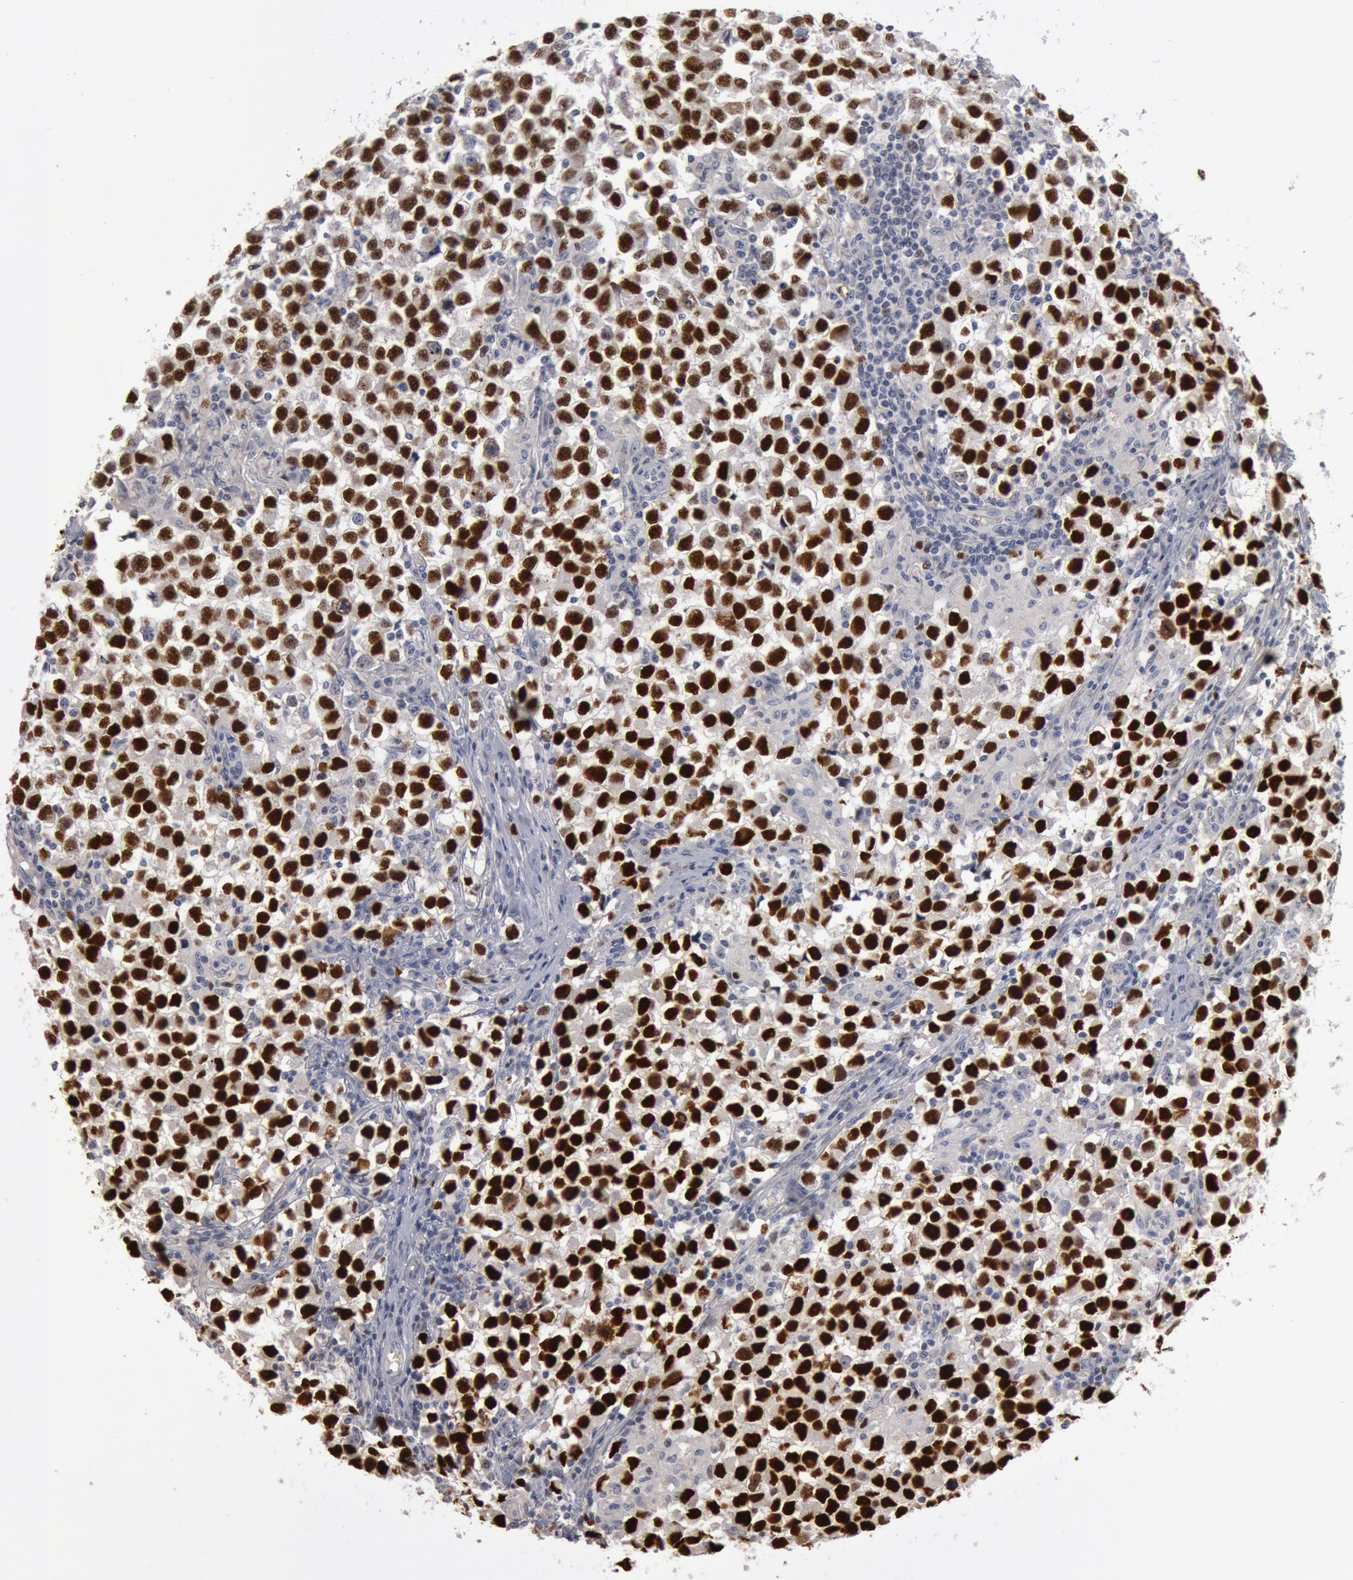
{"staining": {"intensity": "strong", "quantity": "25%-75%", "location": "nuclear"}, "tissue": "testis cancer", "cell_type": "Tumor cells", "image_type": "cancer", "snomed": [{"axis": "morphology", "description": "Seminoma, NOS"}, {"axis": "topography", "description": "Testis"}], "caption": "A brown stain labels strong nuclear positivity of a protein in human testis cancer (seminoma) tumor cells. (Stains: DAB in brown, nuclei in blue, Microscopy: brightfield microscopy at high magnification).", "gene": "WDHD1", "patient": {"sex": "male", "age": 33}}